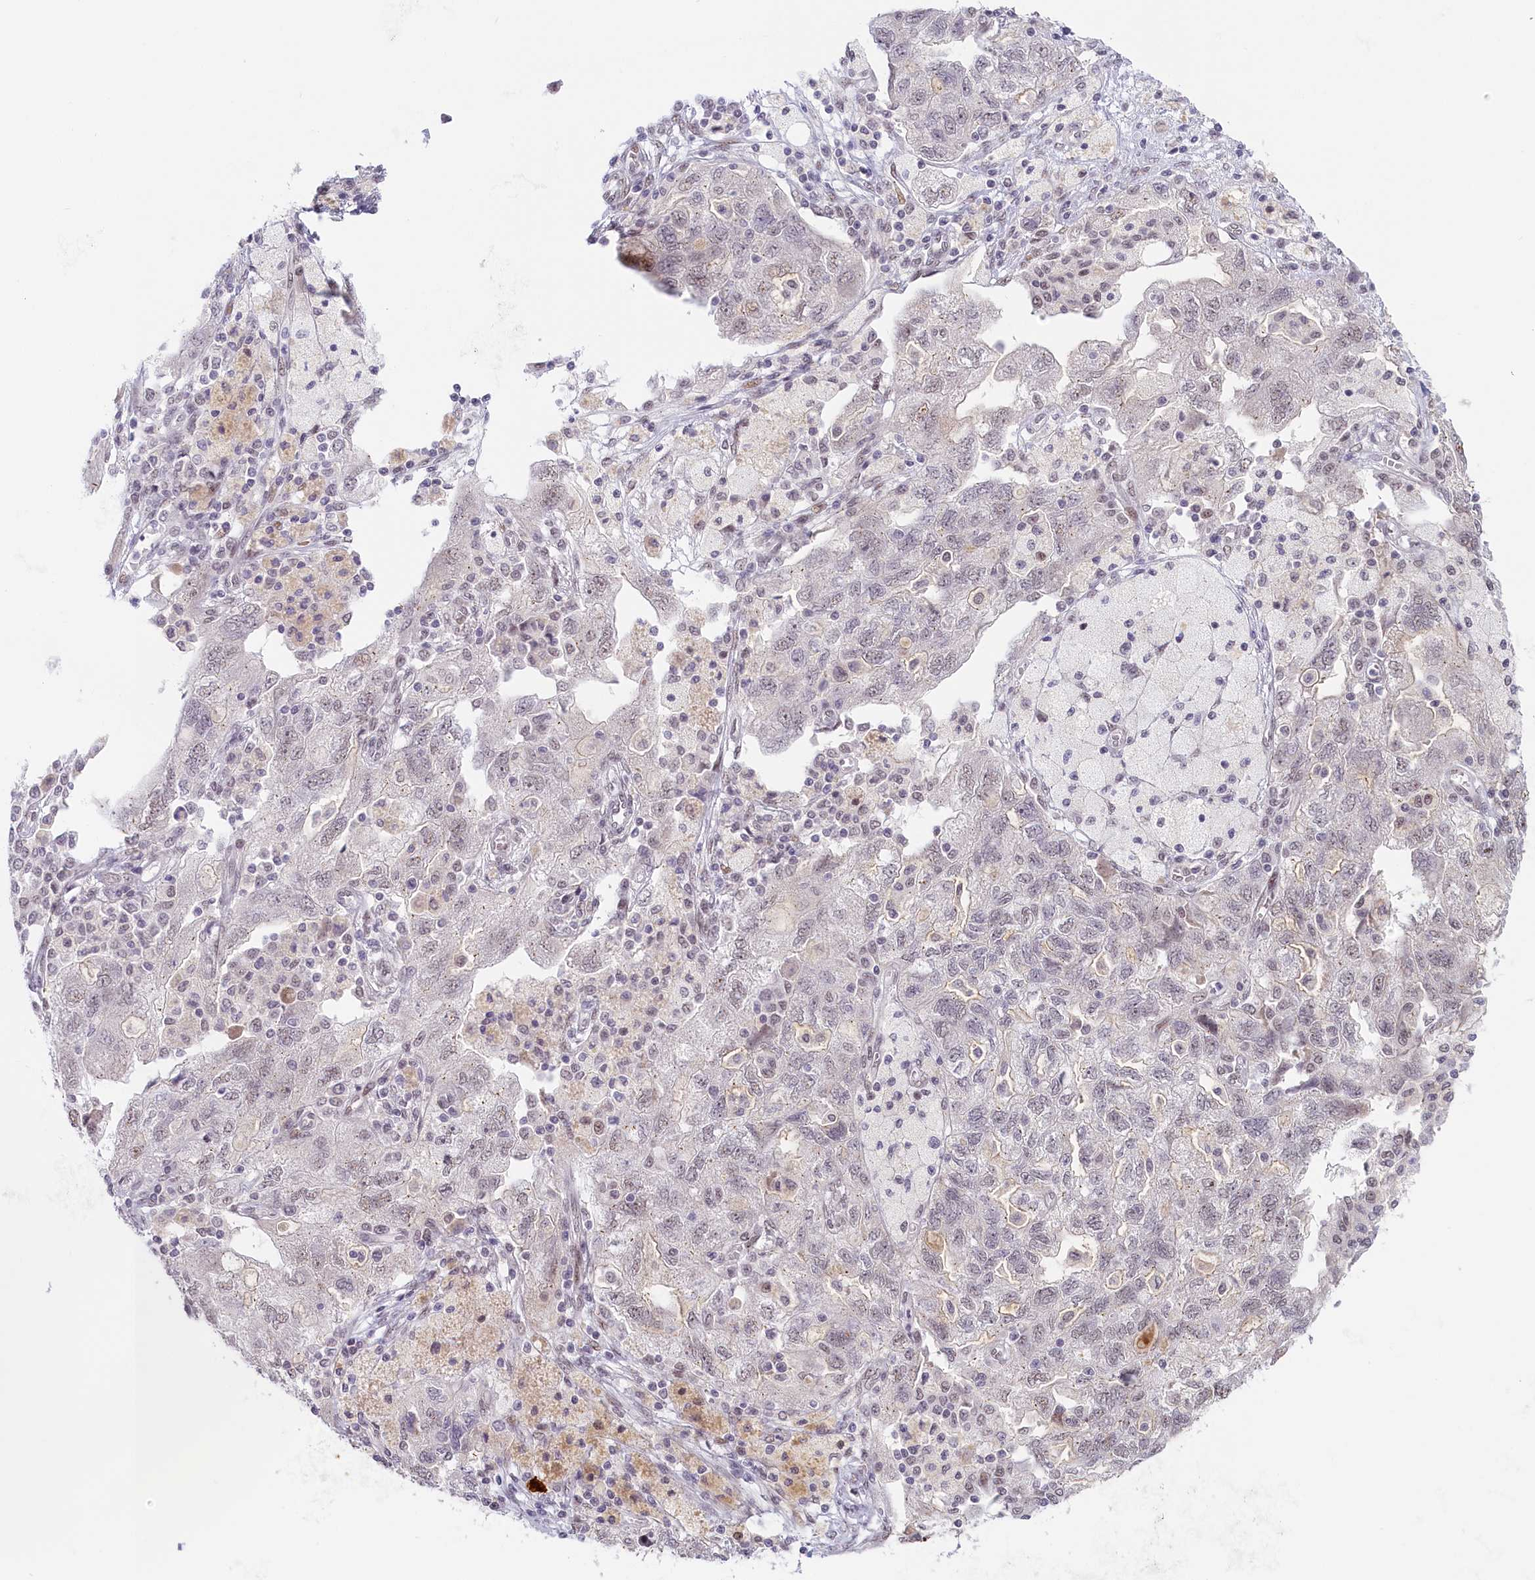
{"staining": {"intensity": "weak", "quantity": "<25%", "location": "nuclear"}, "tissue": "ovarian cancer", "cell_type": "Tumor cells", "image_type": "cancer", "snomed": [{"axis": "morphology", "description": "Carcinoma, NOS"}, {"axis": "morphology", "description": "Cystadenocarcinoma, serous, NOS"}, {"axis": "topography", "description": "Ovary"}], "caption": "Ovarian carcinoma was stained to show a protein in brown. There is no significant positivity in tumor cells.", "gene": "SEC31B", "patient": {"sex": "female", "age": 69}}